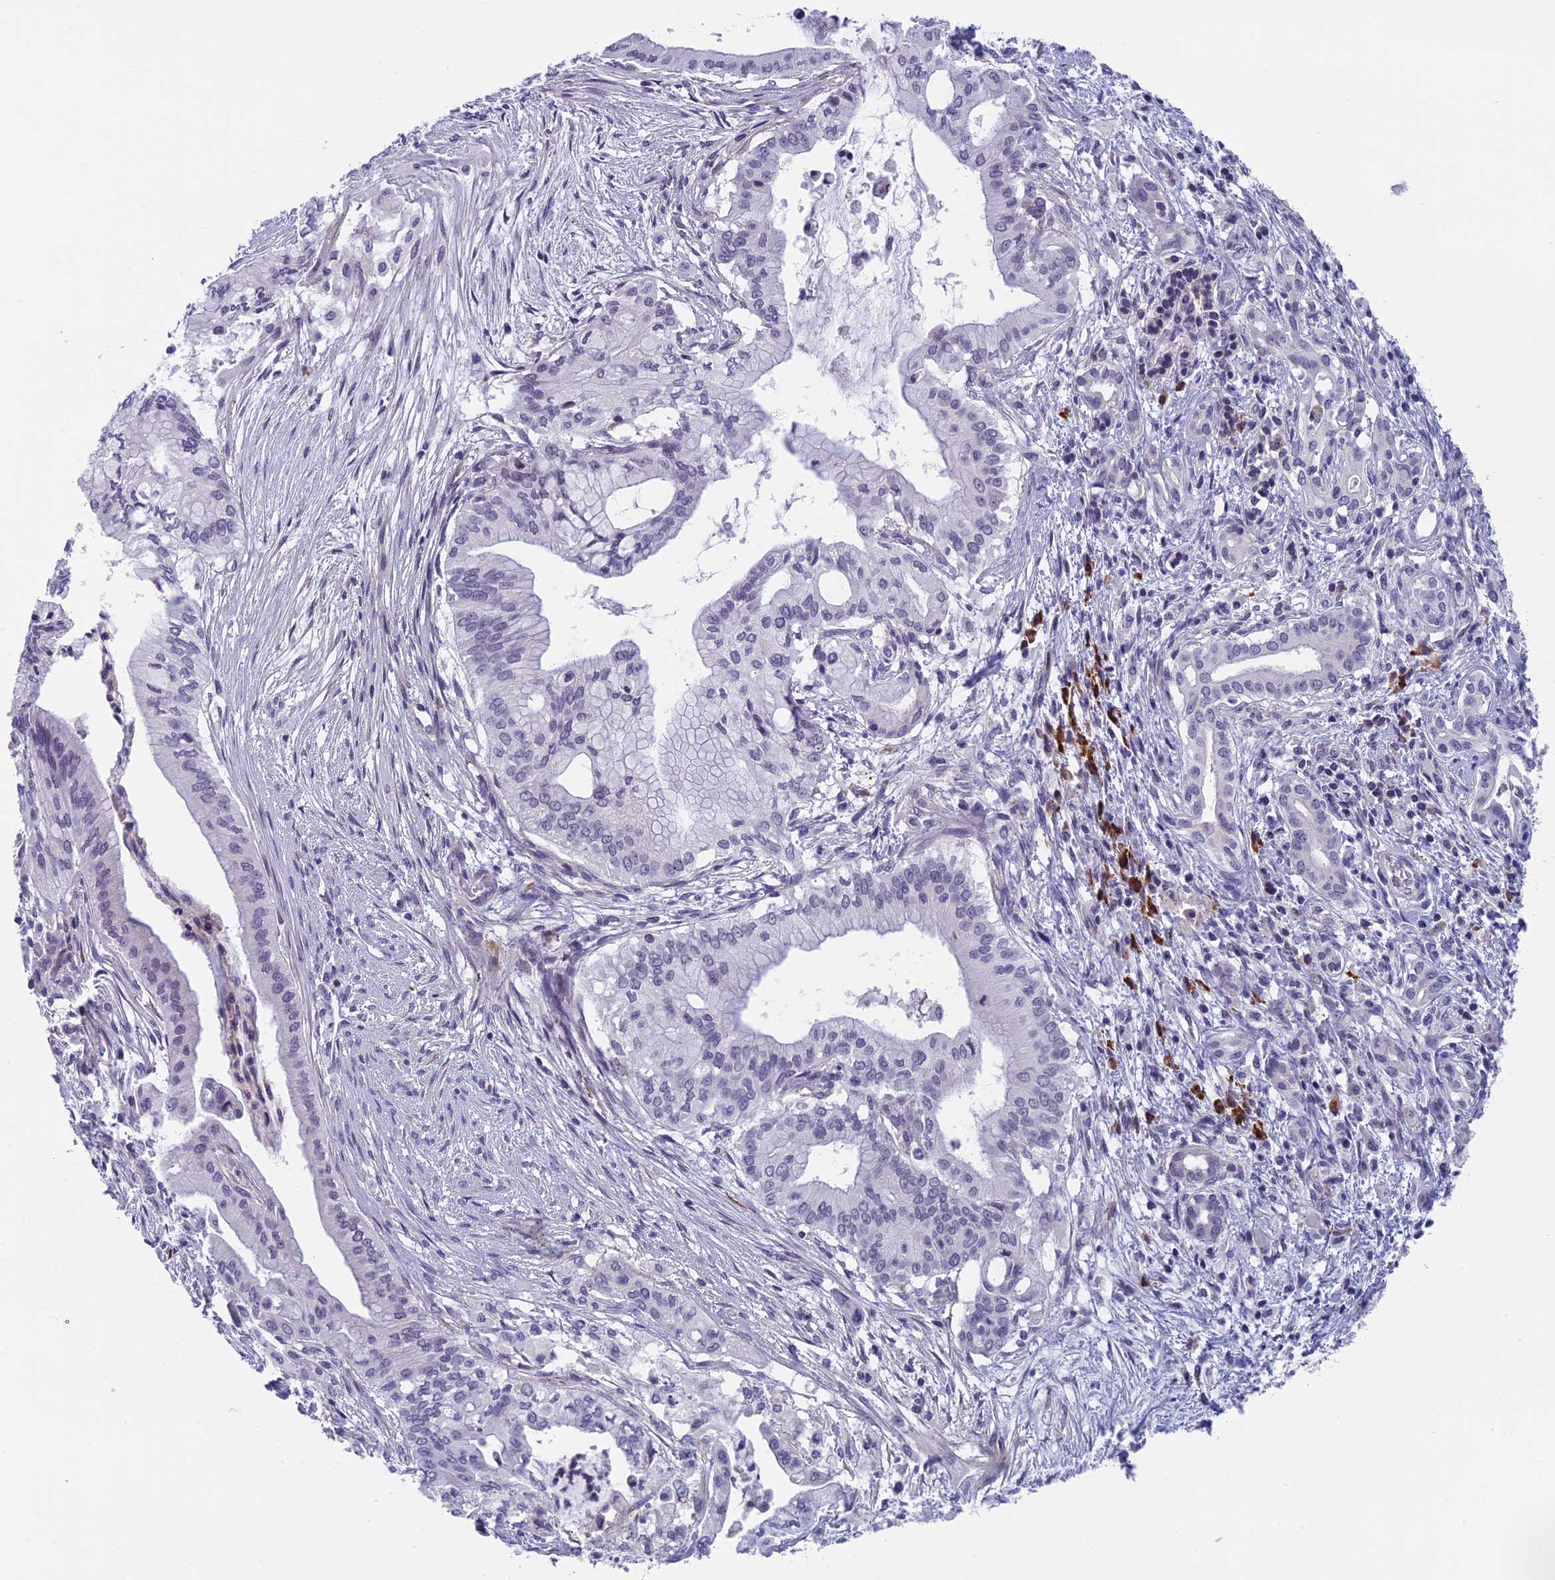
{"staining": {"intensity": "negative", "quantity": "none", "location": "none"}, "tissue": "pancreatic cancer", "cell_type": "Tumor cells", "image_type": "cancer", "snomed": [{"axis": "morphology", "description": "Adenocarcinoma, NOS"}, {"axis": "topography", "description": "Pancreas"}], "caption": "This image is of pancreatic cancer (adenocarcinoma) stained with IHC to label a protein in brown with the nuclei are counter-stained blue. There is no staining in tumor cells.", "gene": "CNEP1R1", "patient": {"sex": "male", "age": 46}}